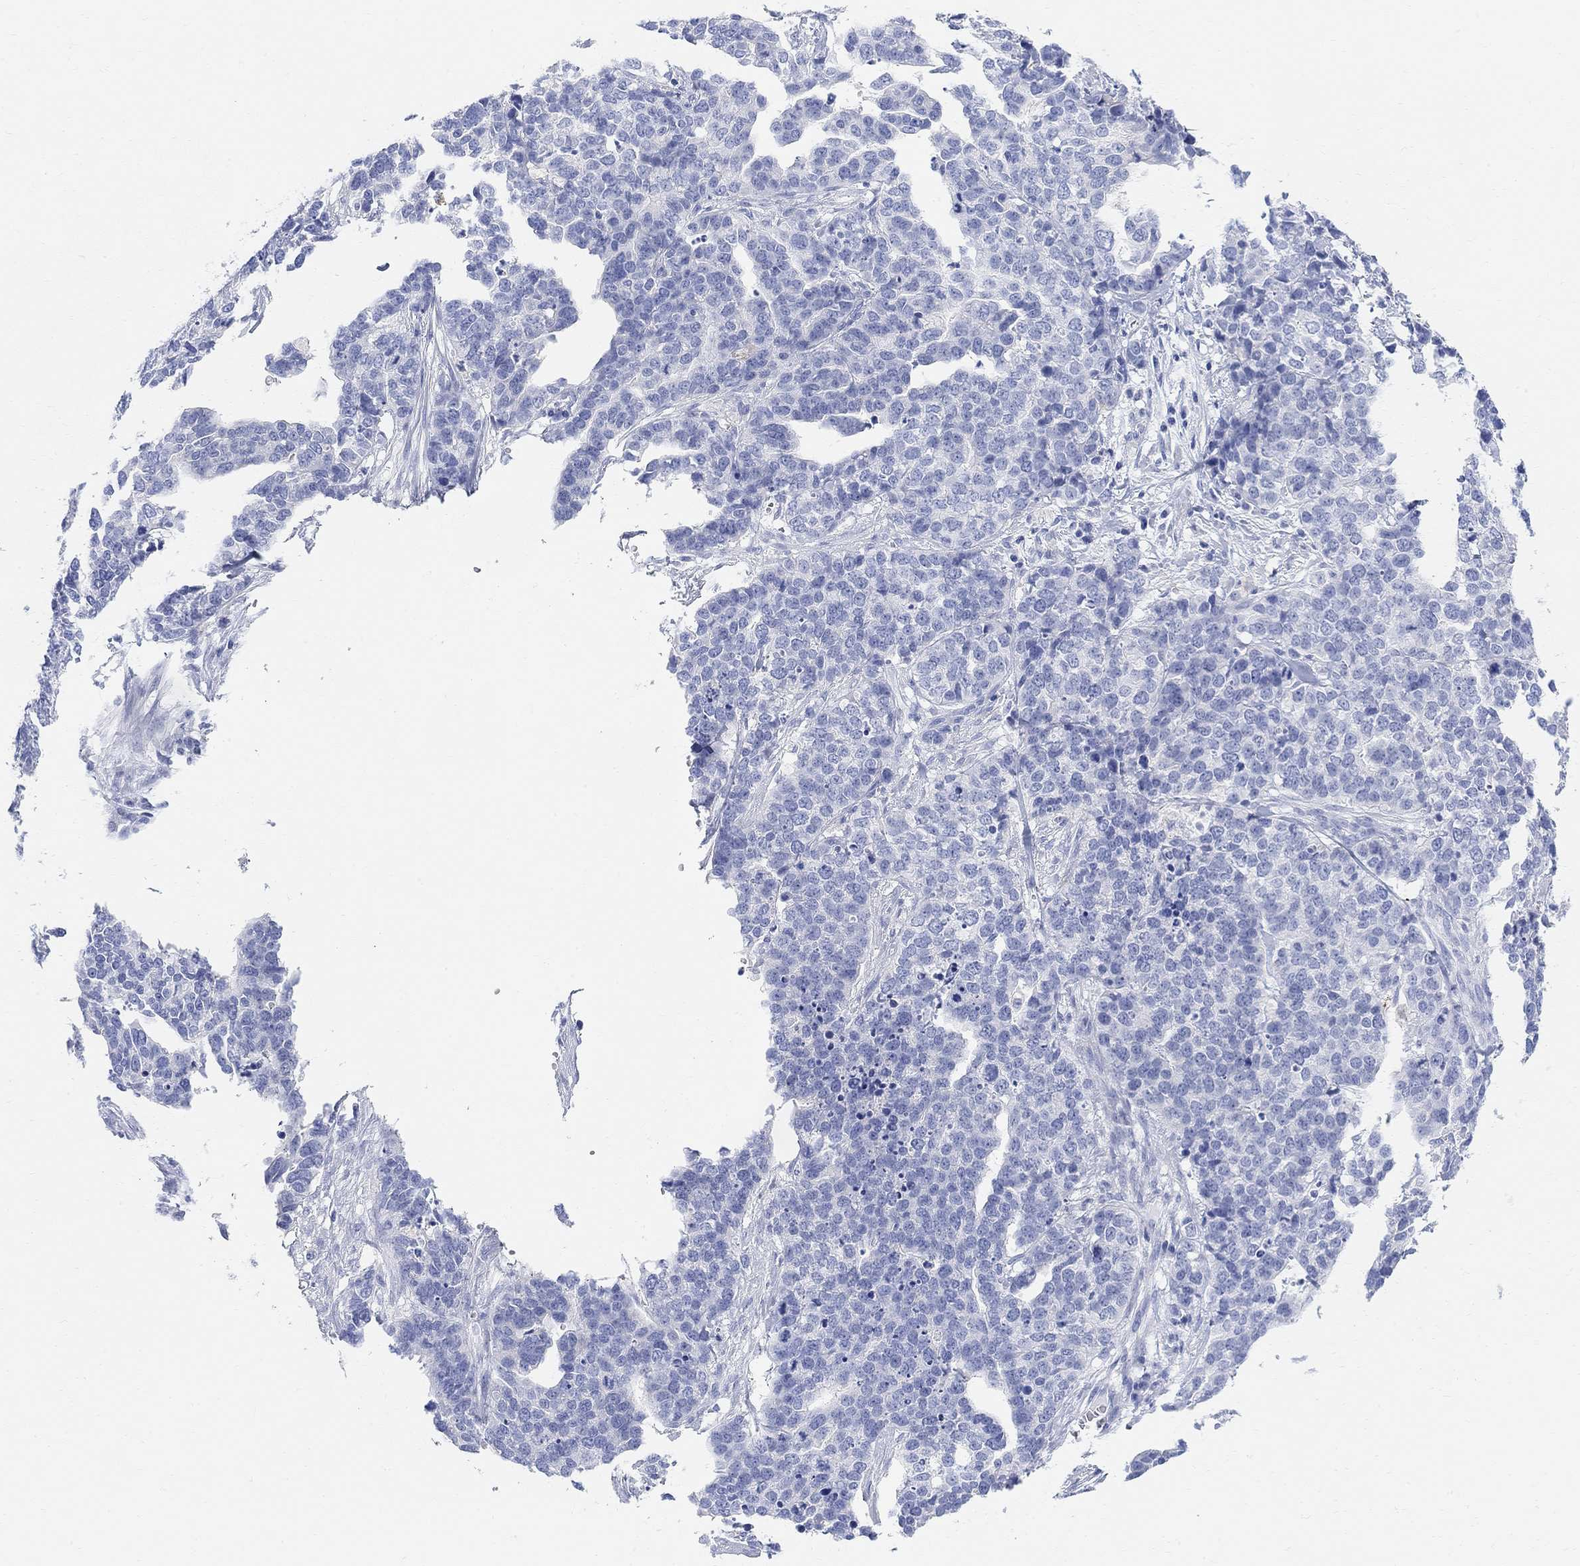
{"staining": {"intensity": "negative", "quantity": "none", "location": "none"}, "tissue": "ovarian cancer", "cell_type": "Tumor cells", "image_type": "cancer", "snomed": [{"axis": "morphology", "description": "Carcinoma, endometroid"}, {"axis": "topography", "description": "Ovary"}], "caption": "Image shows no protein expression in tumor cells of ovarian endometroid carcinoma tissue.", "gene": "RETNLB", "patient": {"sex": "female", "age": 65}}